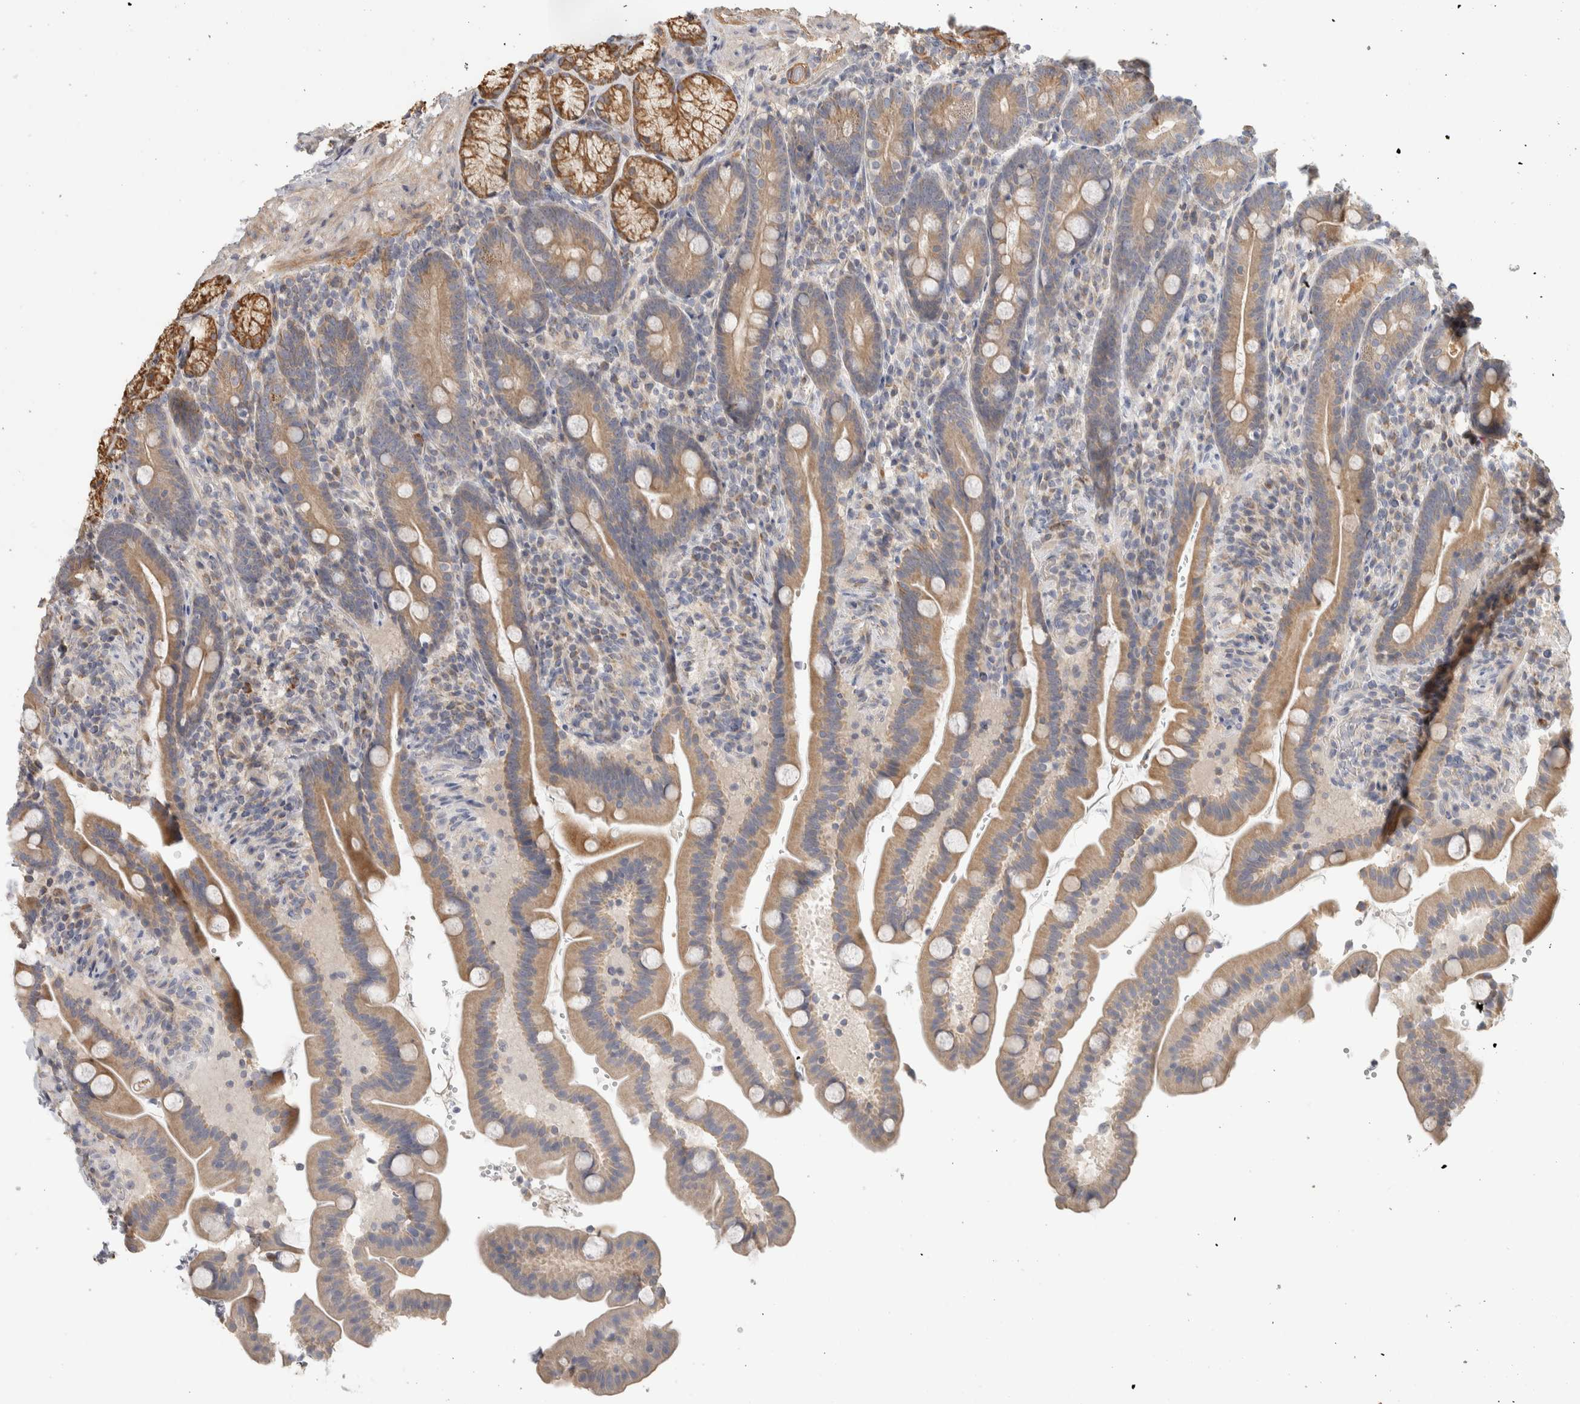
{"staining": {"intensity": "moderate", "quantity": ">75%", "location": "cytoplasmic/membranous"}, "tissue": "duodenum", "cell_type": "Glandular cells", "image_type": "normal", "snomed": [{"axis": "morphology", "description": "Normal tissue, NOS"}, {"axis": "topography", "description": "Duodenum"}], "caption": "Glandular cells show moderate cytoplasmic/membranous positivity in approximately >75% of cells in unremarkable duodenum.", "gene": "DCXR", "patient": {"sex": "male", "age": 54}}